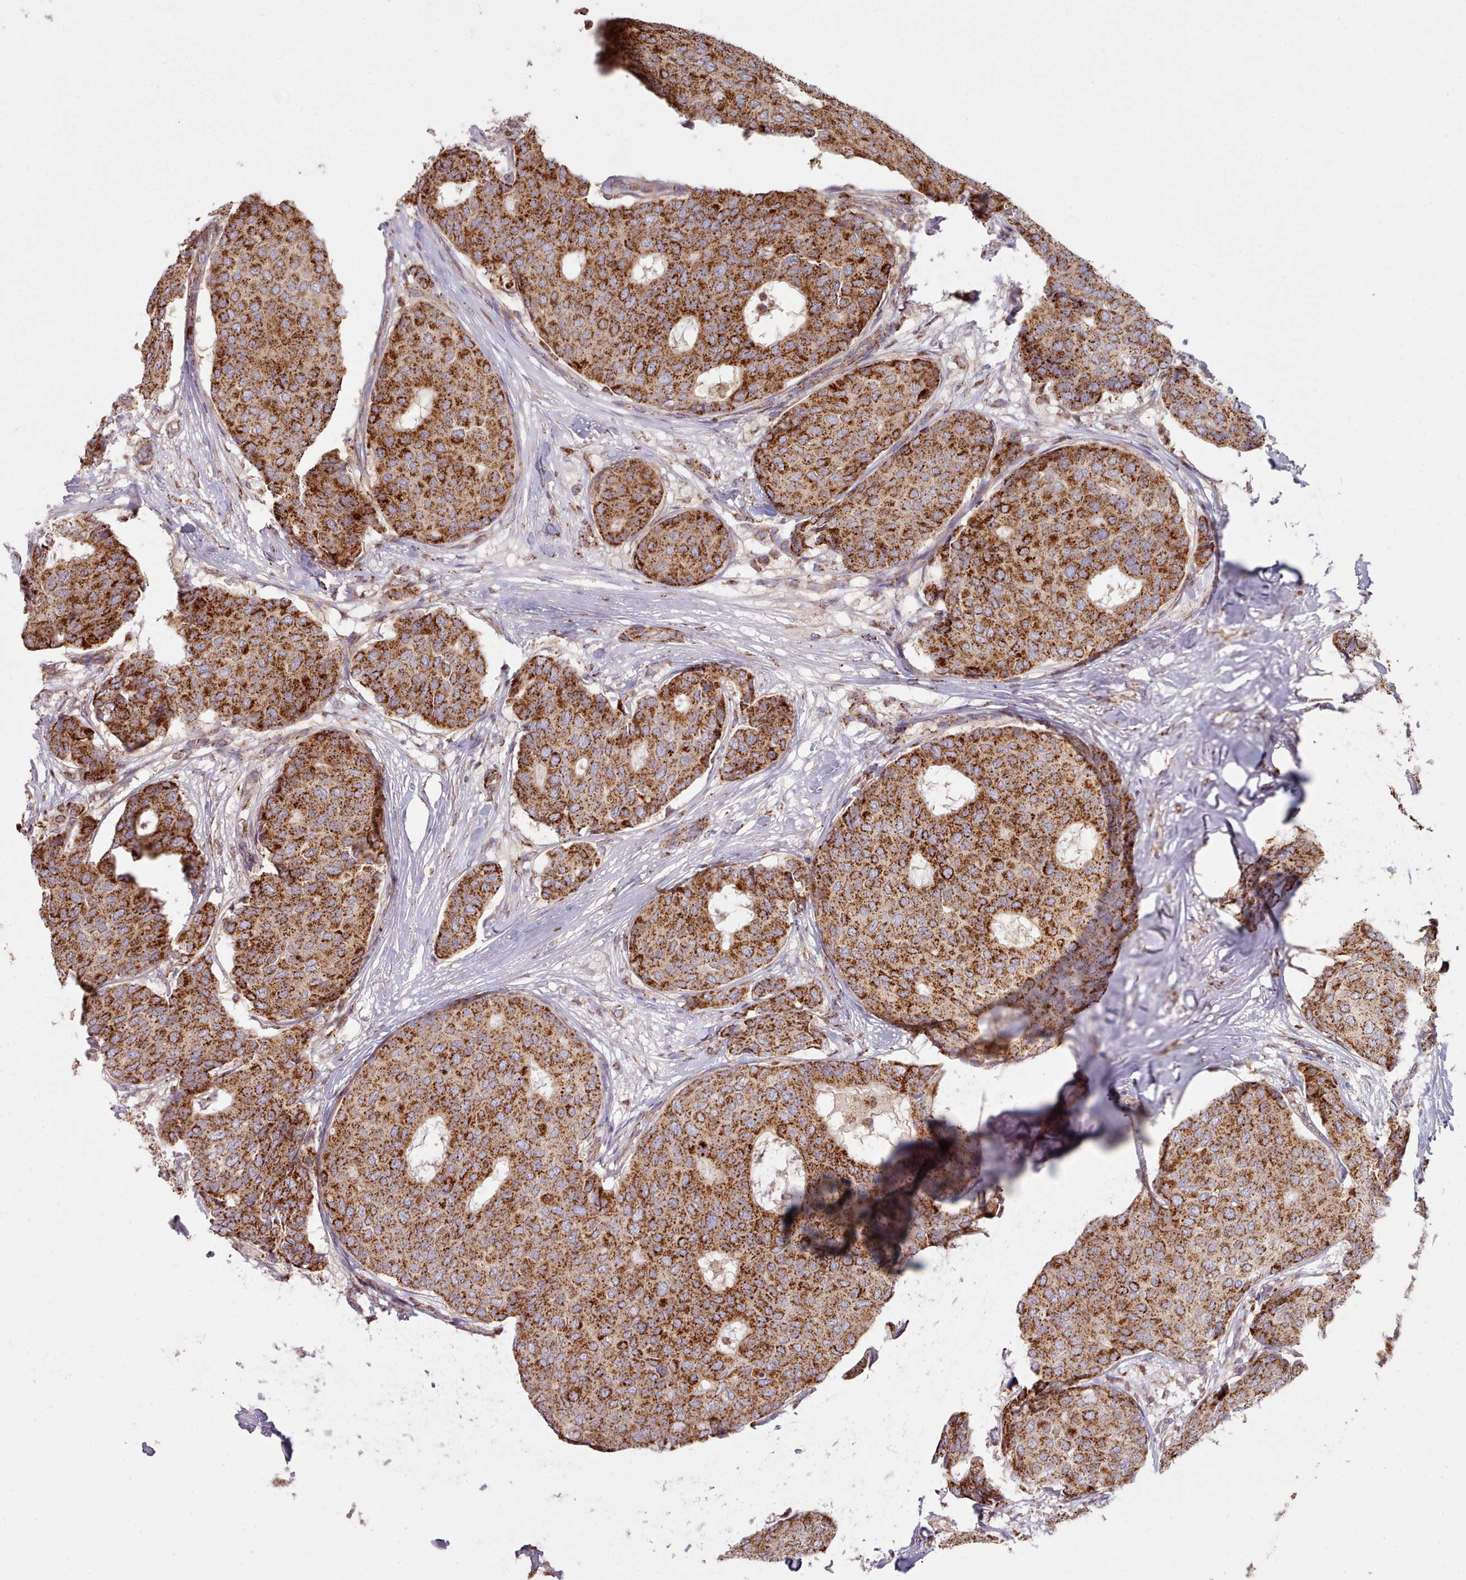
{"staining": {"intensity": "strong", "quantity": ">75%", "location": "cytoplasmic/membranous"}, "tissue": "breast cancer", "cell_type": "Tumor cells", "image_type": "cancer", "snomed": [{"axis": "morphology", "description": "Duct carcinoma"}, {"axis": "topography", "description": "Breast"}], "caption": "Protein analysis of breast cancer (infiltrating ductal carcinoma) tissue demonstrates strong cytoplasmic/membranous positivity in approximately >75% of tumor cells.", "gene": "HSDL2", "patient": {"sex": "female", "age": 75}}